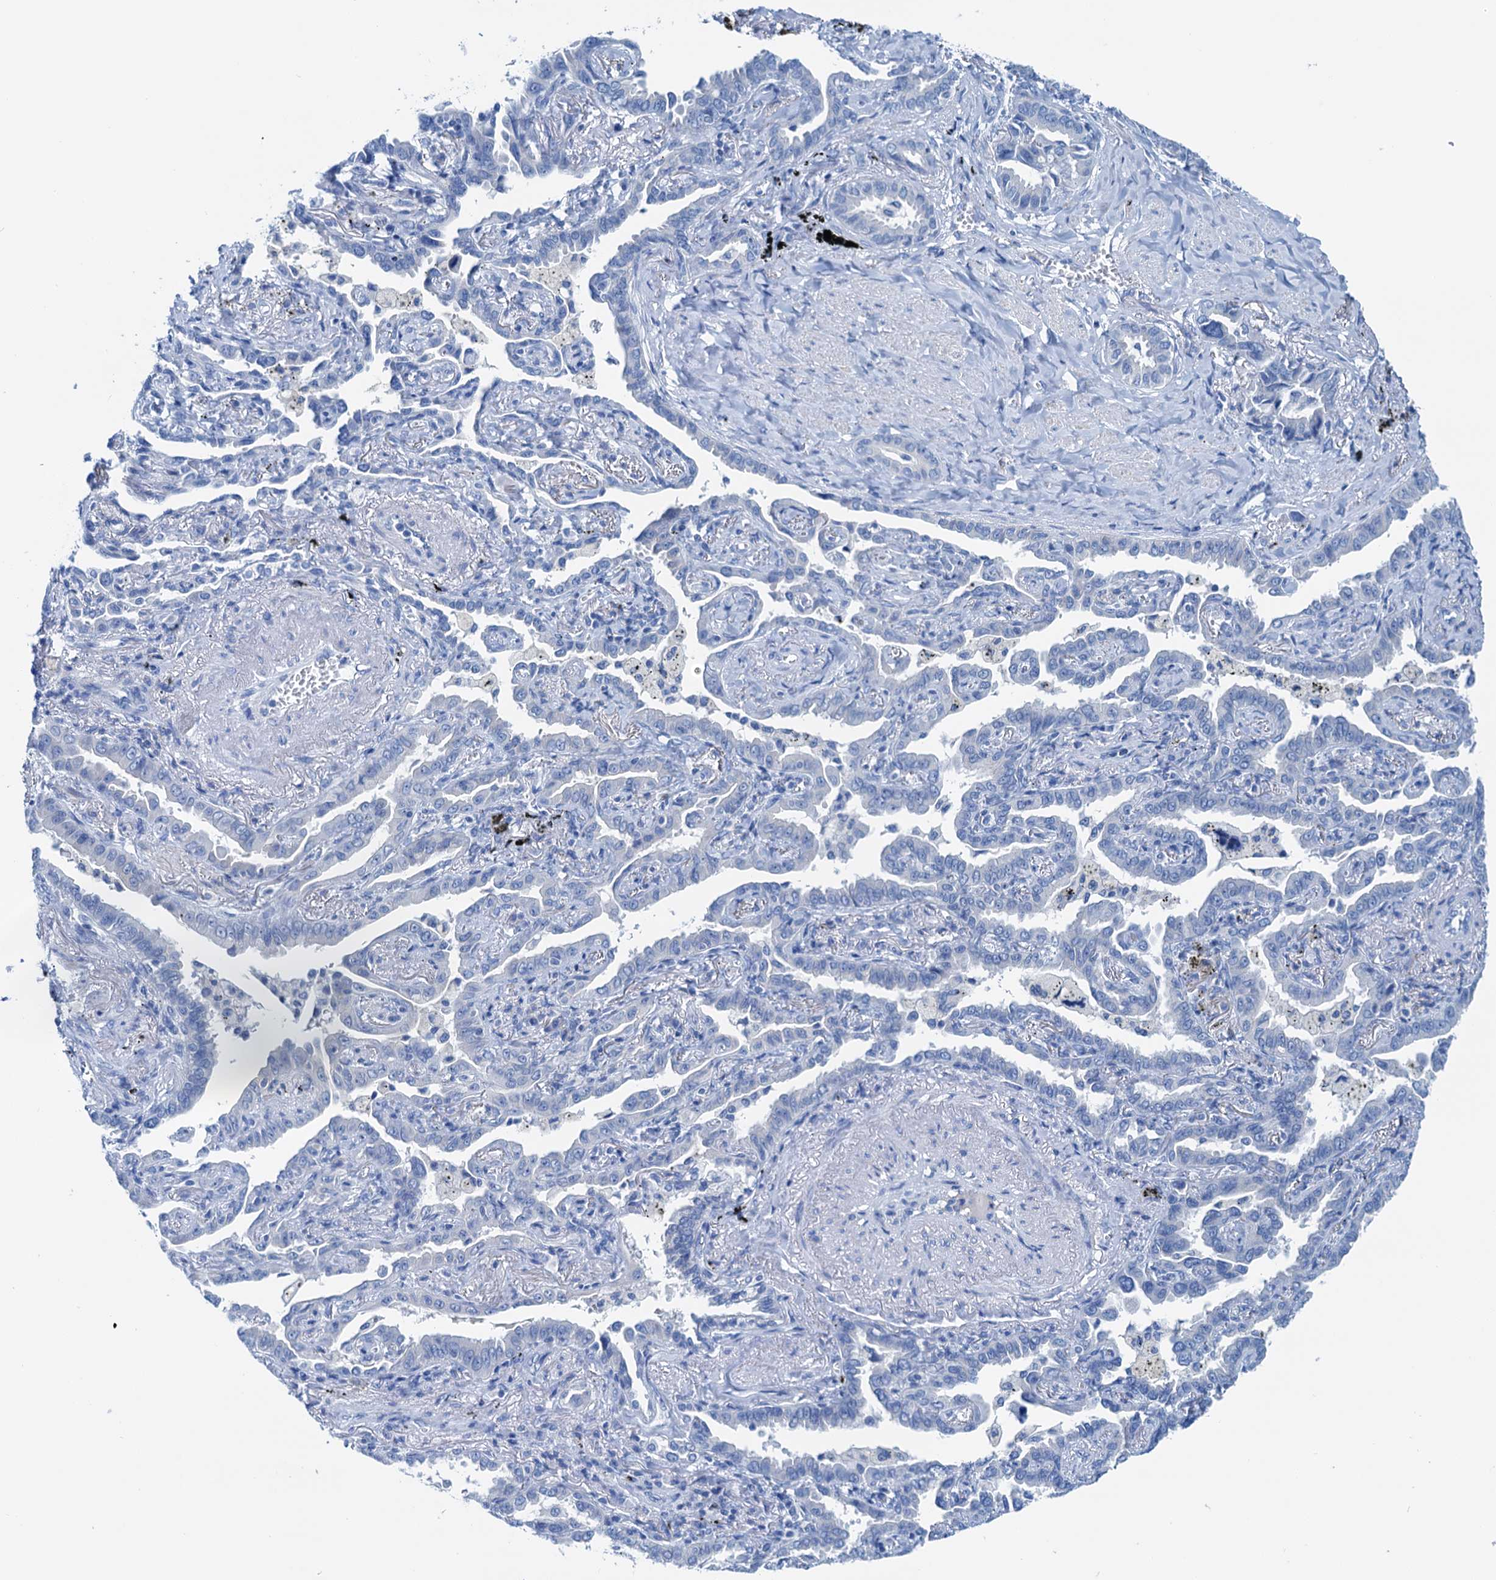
{"staining": {"intensity": "negative", "quantity": "none", "location": "none"}, "tissue": "lung cancer", "cell_type": "Tumor cells", "image_type": "cancer", "snomed": [{"axis": "morphology", "description": "Adenocarcinoma, NOS"}, {"axis": "topography", "description": "Lung"}], "caption": "Immunohistochemistry (IHC) of lung adenocarcinoma reveals no positivity in tumor cells.", "gene": "KNDC1", "patient": {"sex": "male", "age": 67}}